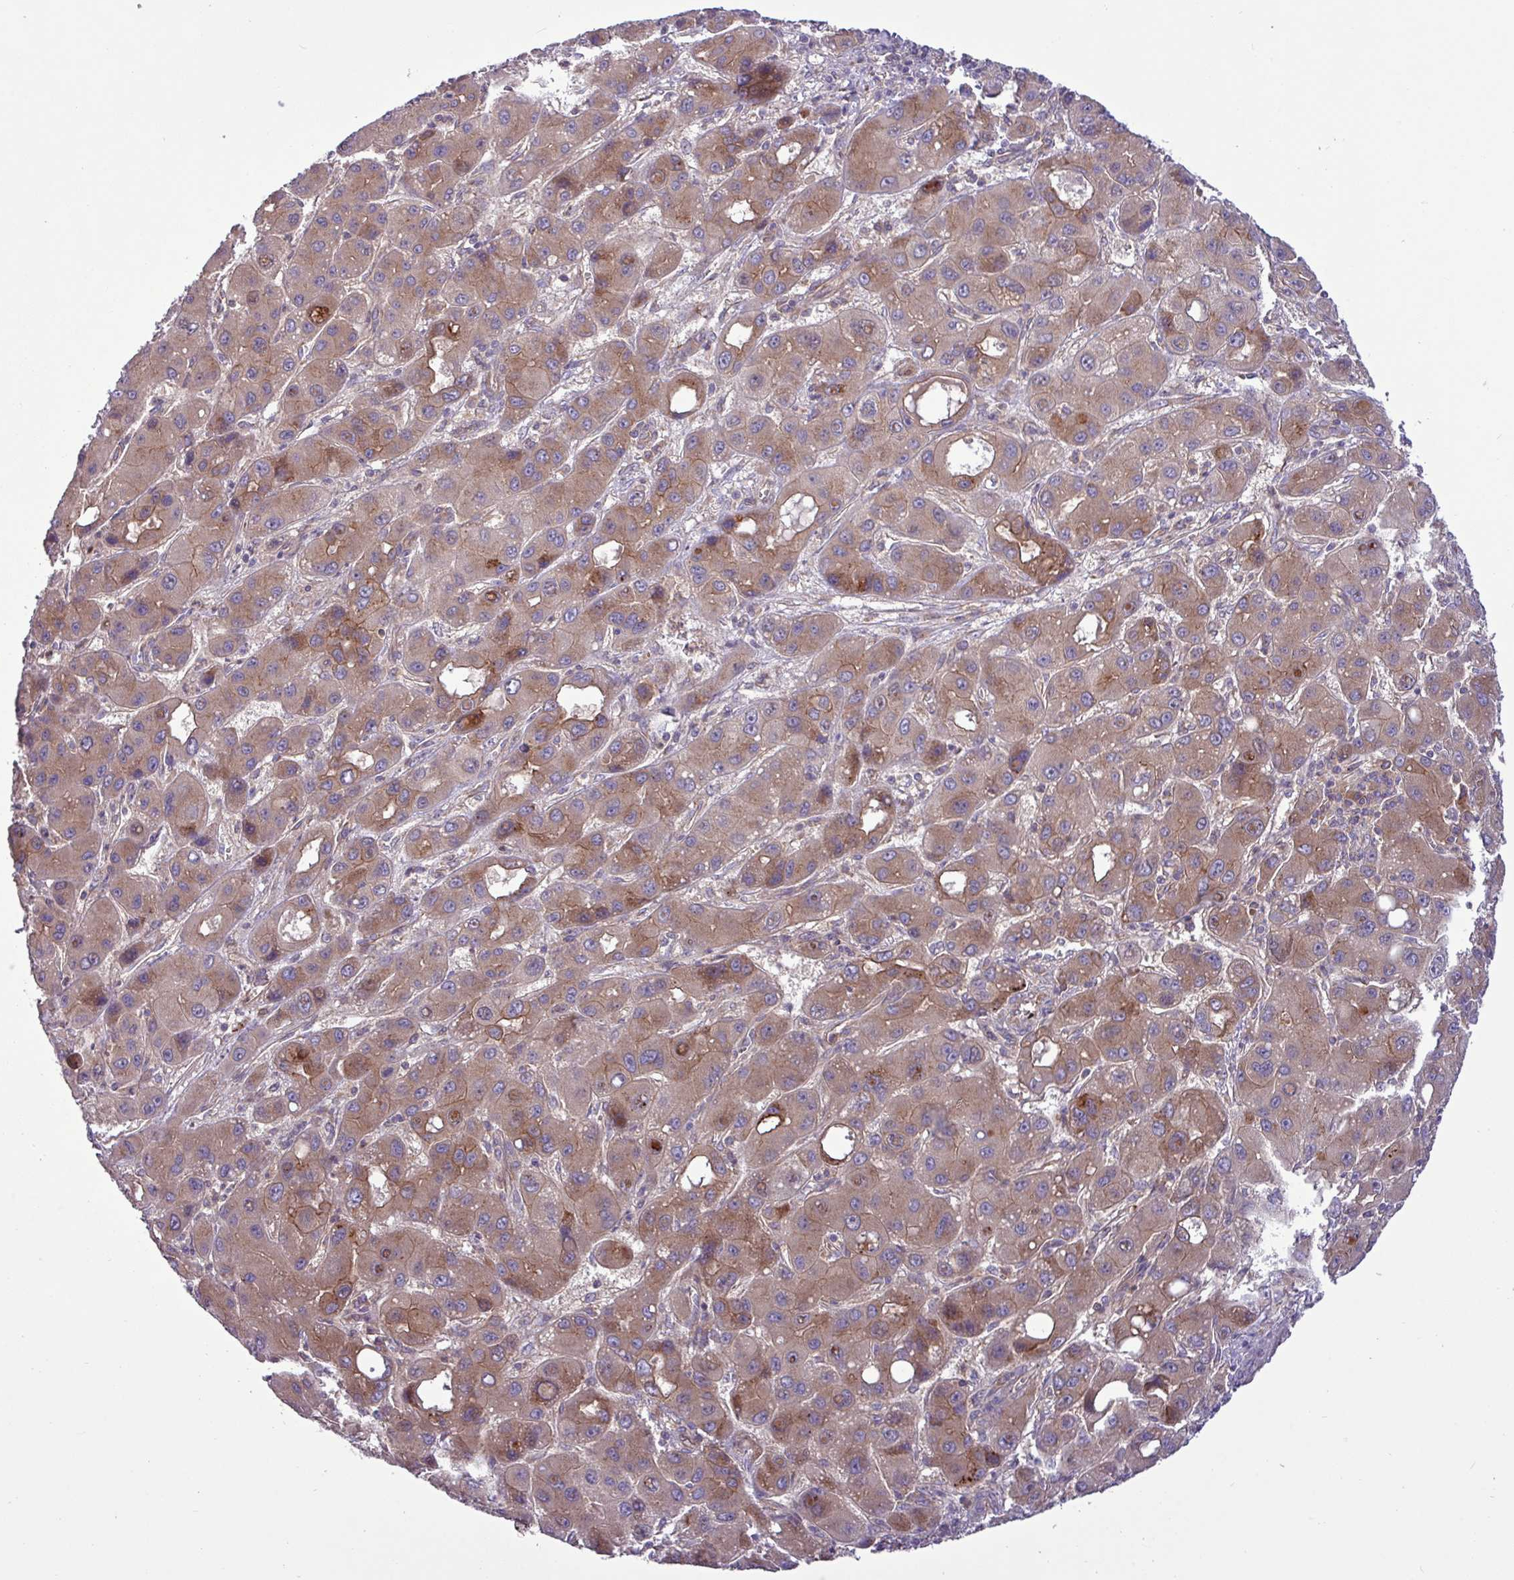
{"staining": {"intensity": "moderate", "quantity": "25%-75%", "location": "cytoplasmic/membranous"}, "tissue": "liver cancer", "cell_type": "Tumor cells", "image_type": "cancer", "snomed": [{"axis": "morphology", "description": "Carcinoma, Hepatocellular, NOS"}, {"axis": "topography", "description": "Liver"}], "caption": "Tumor cells demonstrate medium levels of moderate cytoplasmic/membranous positivity in approximately 25%-75% of cells in liver hepatocellular carcinoma.", "gene": "RAB19", "patient": {"sex": "male", "age": 55}}